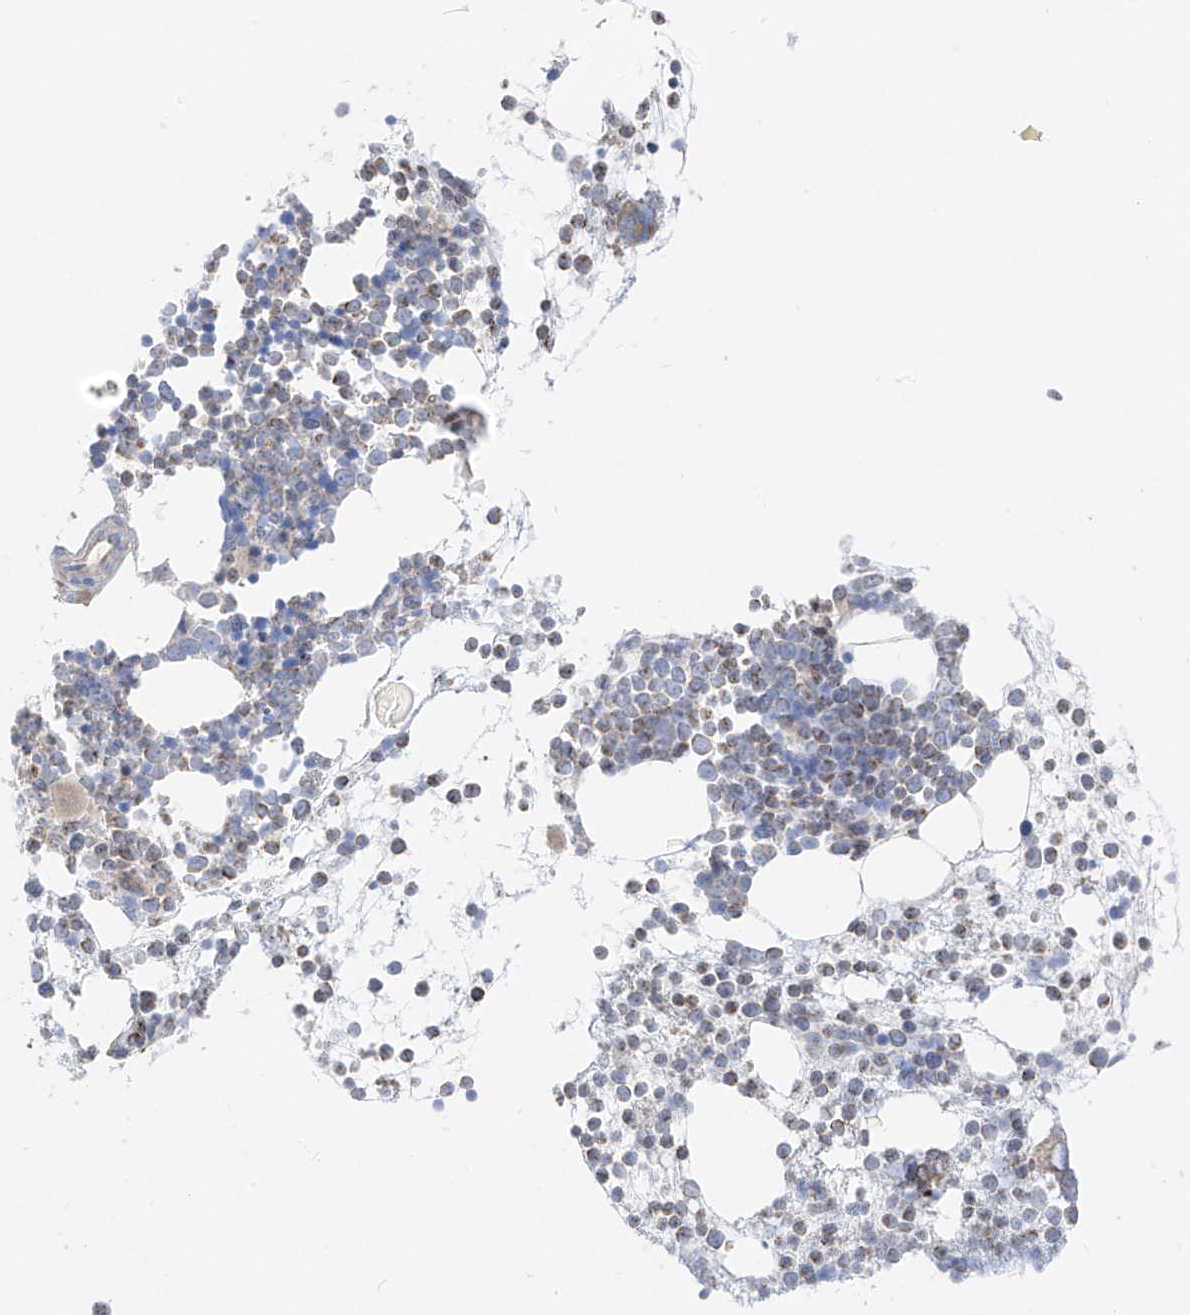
{"staining": {"intensity": "moderate", "quantity": "<25%", "location": "cytoplasmic/membranous"}, "tissue": "bone marrow", "cell_type": "Hematopoietic cells", "image_type": "normal", "snomed": [{"axis": "morphology", "description": "Normal tissue, NOS"}, {"axis": "topography", "description": "Bone marrow"}], "caption": "The immunohistochemical stain shows moderate cytoplasmic/membranous staining in hematopoietic cells of normal bone marrow. (IHC, brightfield microscopy, high magnification).", "gene": "ETHE1", "patient": {"sex": "male", "age": 54}}